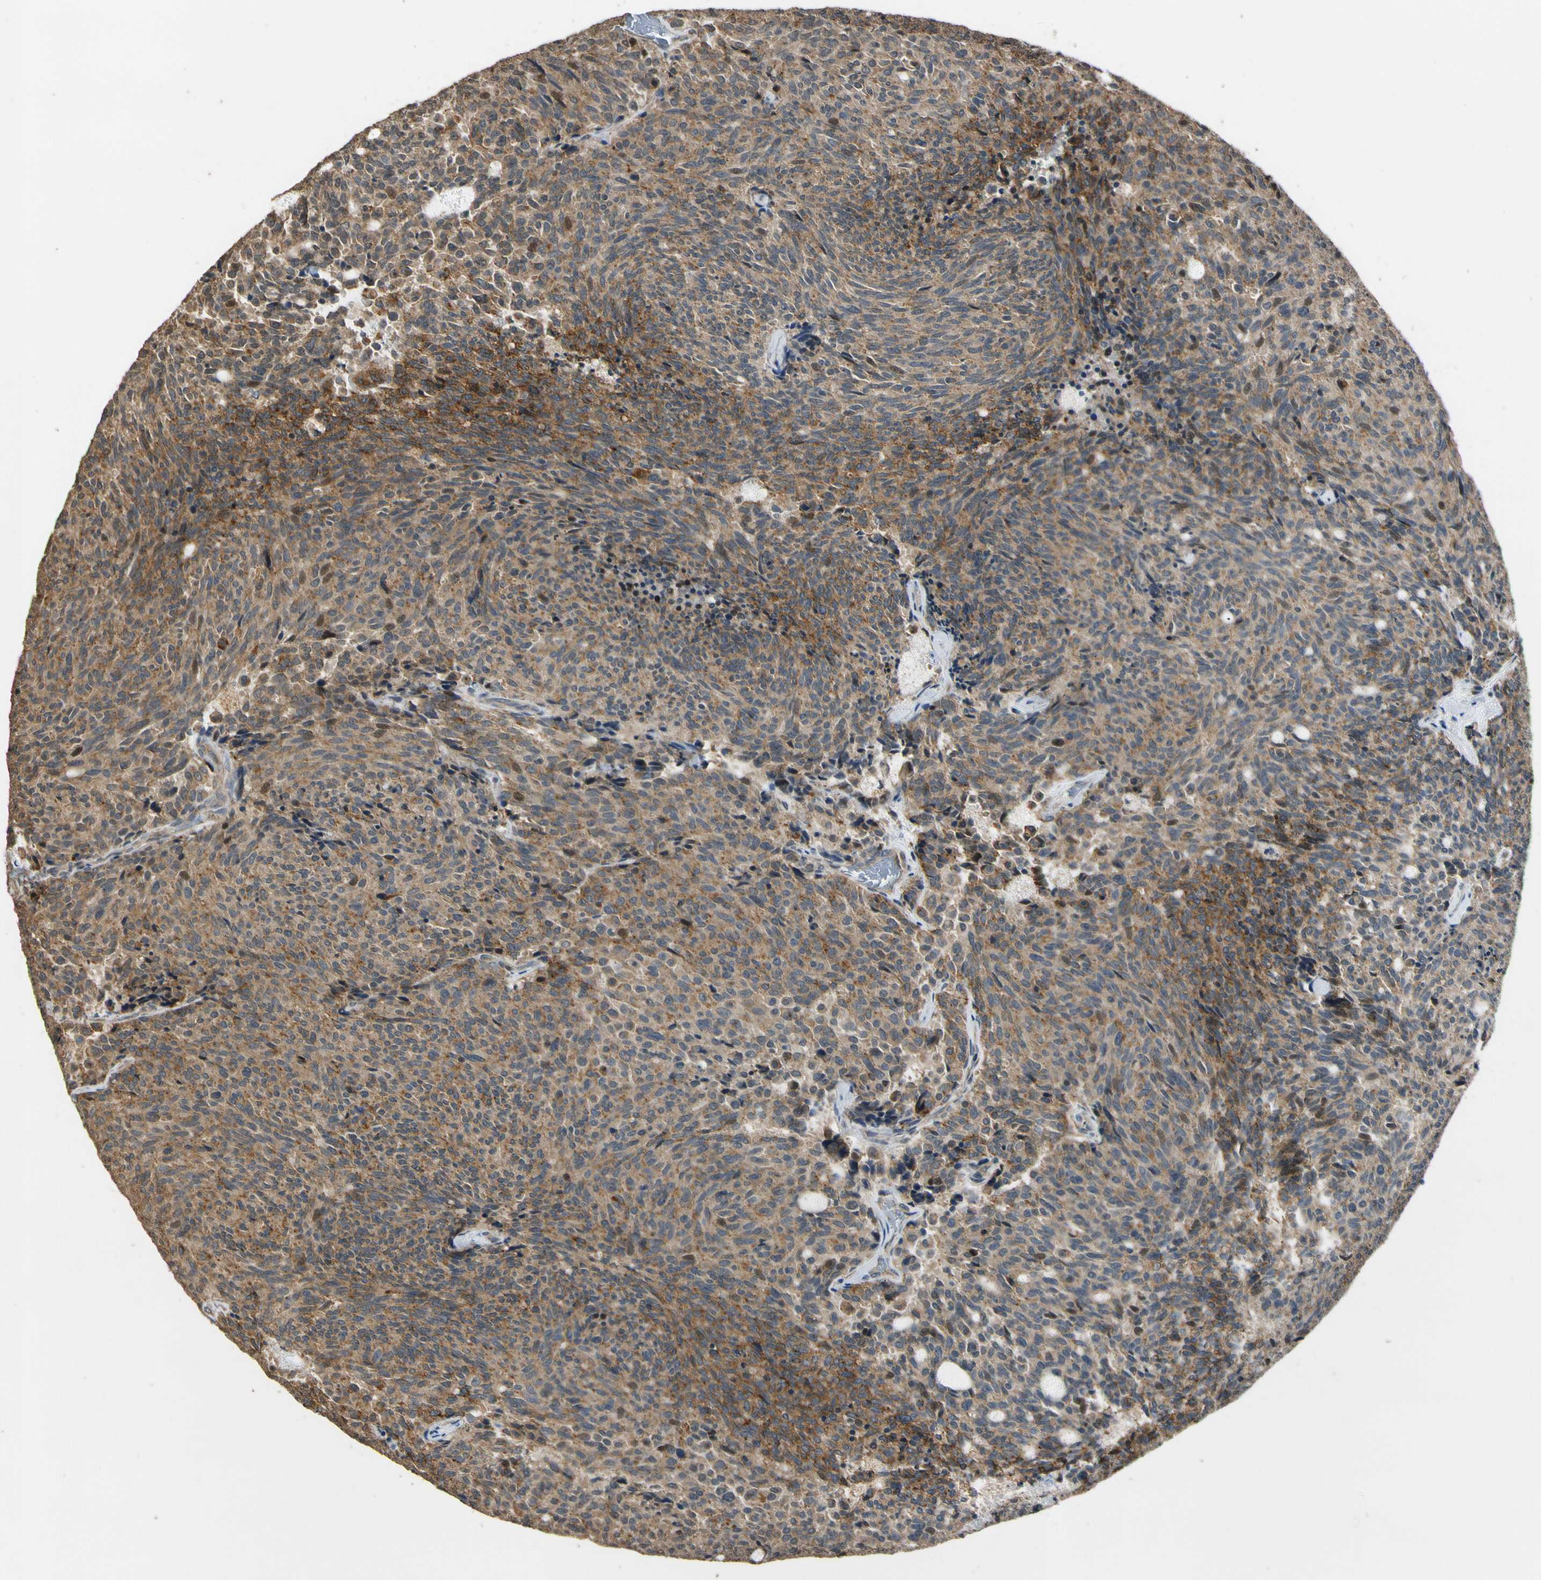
{"staining": {"intensity": "moderate", "quantity": ">75%", "location": "cytoplasmic/membranous"}, "tissue": "carcinoid", "cell_type": "Tumor cells", "image_type": "cancer", "snomed": [{"axis": "morphology", "description": "Carcinoid, malignant, NOS"}, {"axis": "topography", "description": "Pancreas"}], "caption": "Protein expression analysis of malignant carcinoid displays moderate cytoplasmic/membranous staining in approximately >75% of tumor cells.", "gene": "LAMTOR1", "patient": {"sex": "female", "age": 54}}